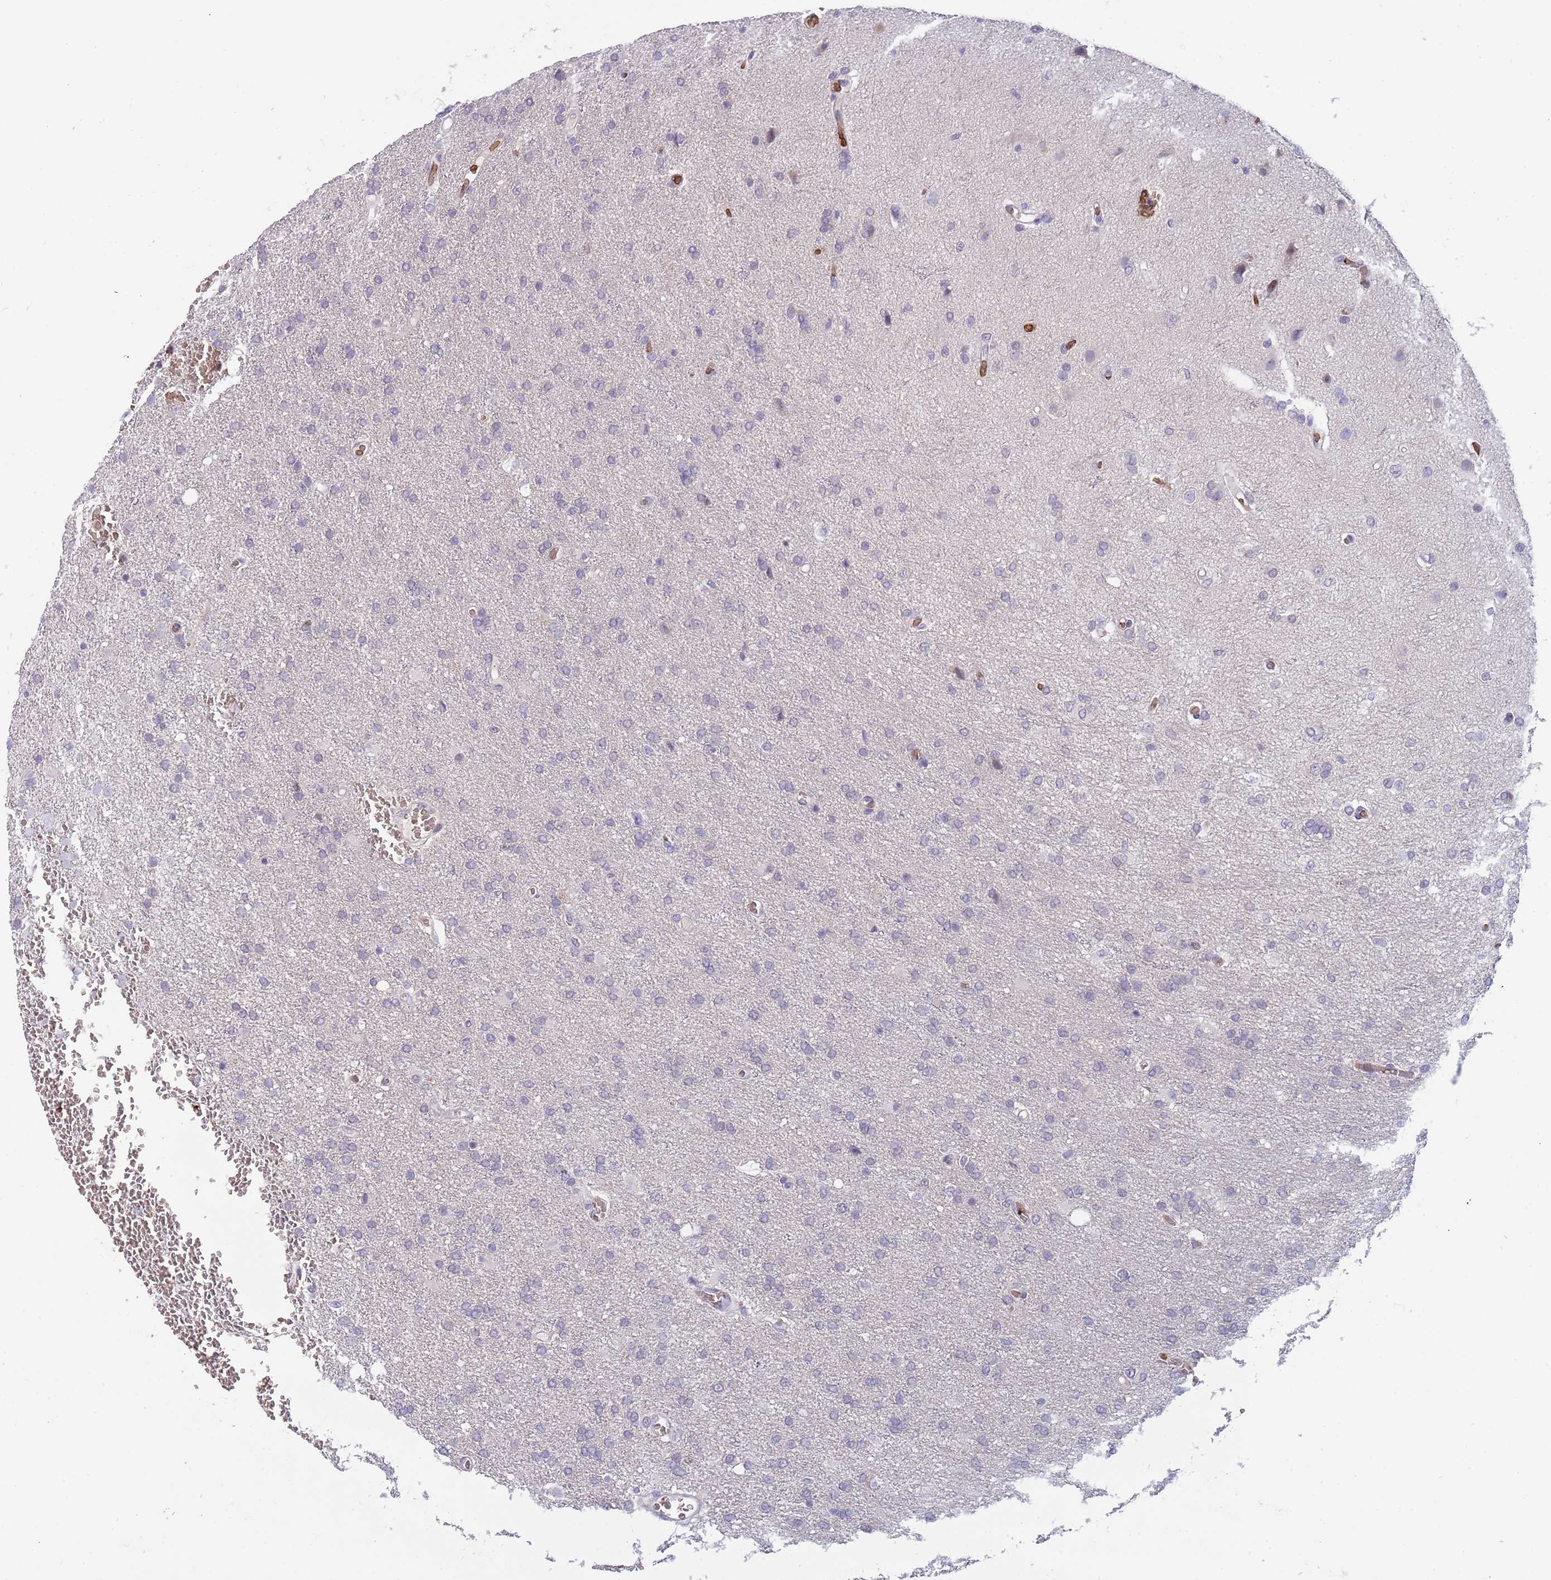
{"staining": {"intensity": "weak", "quantity": "<25%", "location": "nuclear"}, "tissue": "glioma", "cell_type": "Tumor cells", "image_type": "cancer", "snomed": [{"axis": "morphology", "description": "Glioma, malignant, High grade"}, {"axis": "topography", "description": "Brain"}], "caption": "This photomicrograph is of glioma stained with immunohistochemistry (IHC) to label a protein in brown with the nuclei are counter-stained blue. There is no staining in tumor cells.", "gene": "LYPD6B", "patient": {"sex": "female", "age": 74}}